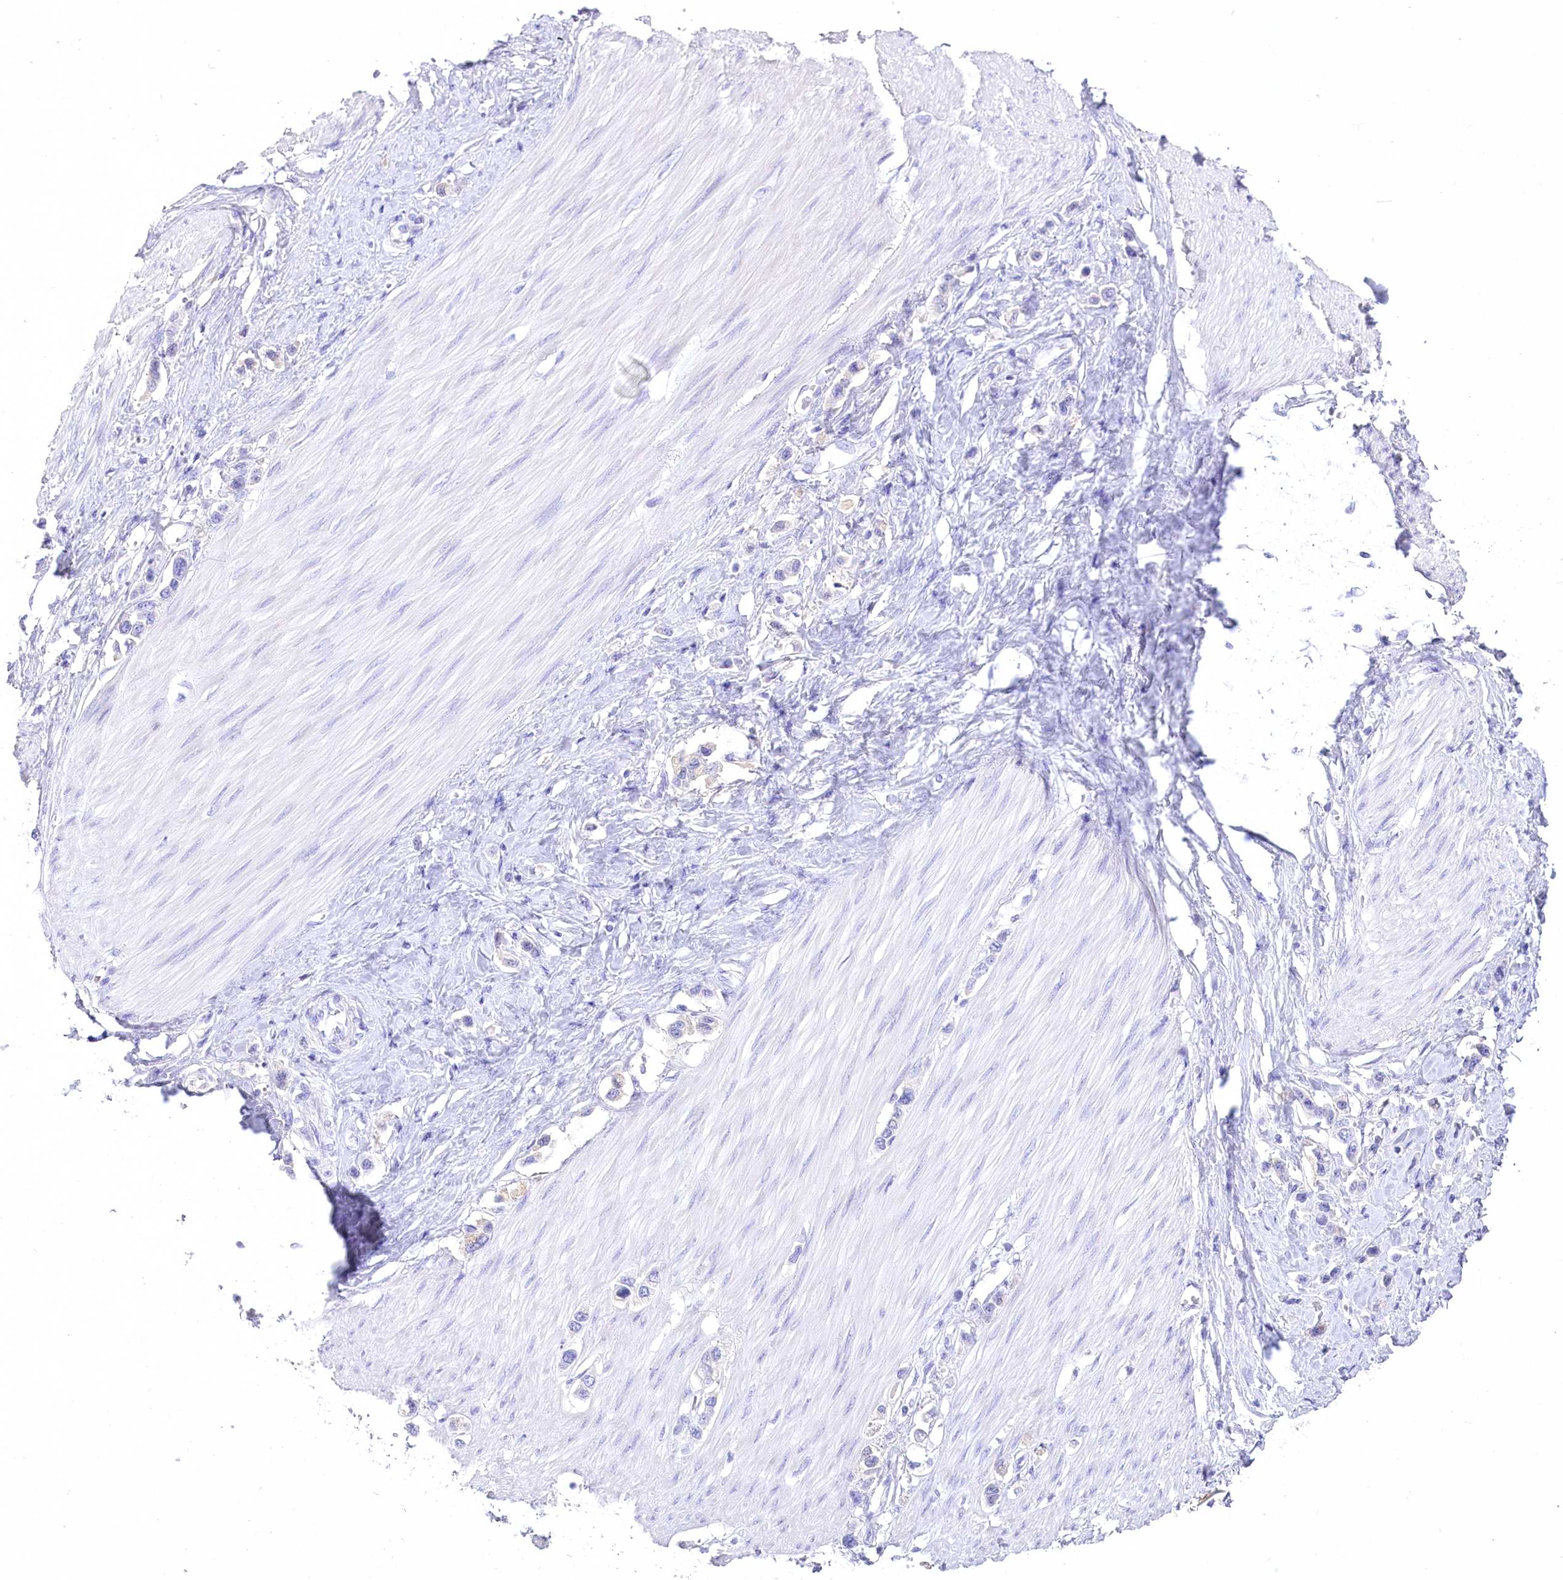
{"staining": {"intensity": "negative", "quantity": "none", "location": "none"}, "tissue": "stomach cancer", "cell_type": "Tumor cells", "image_type": "cancer", "snomed": [{"axis": "morphology", "description": "Adenocarcinoma, NOS"}, {"axis": "topography", "description": "Stomach"}], "caption": "Tumor cells are negative for brown protein staining in stomach adenocarcinoma.", "gene": "PBLD", "patient": {"sex": "female", "age": 65}}